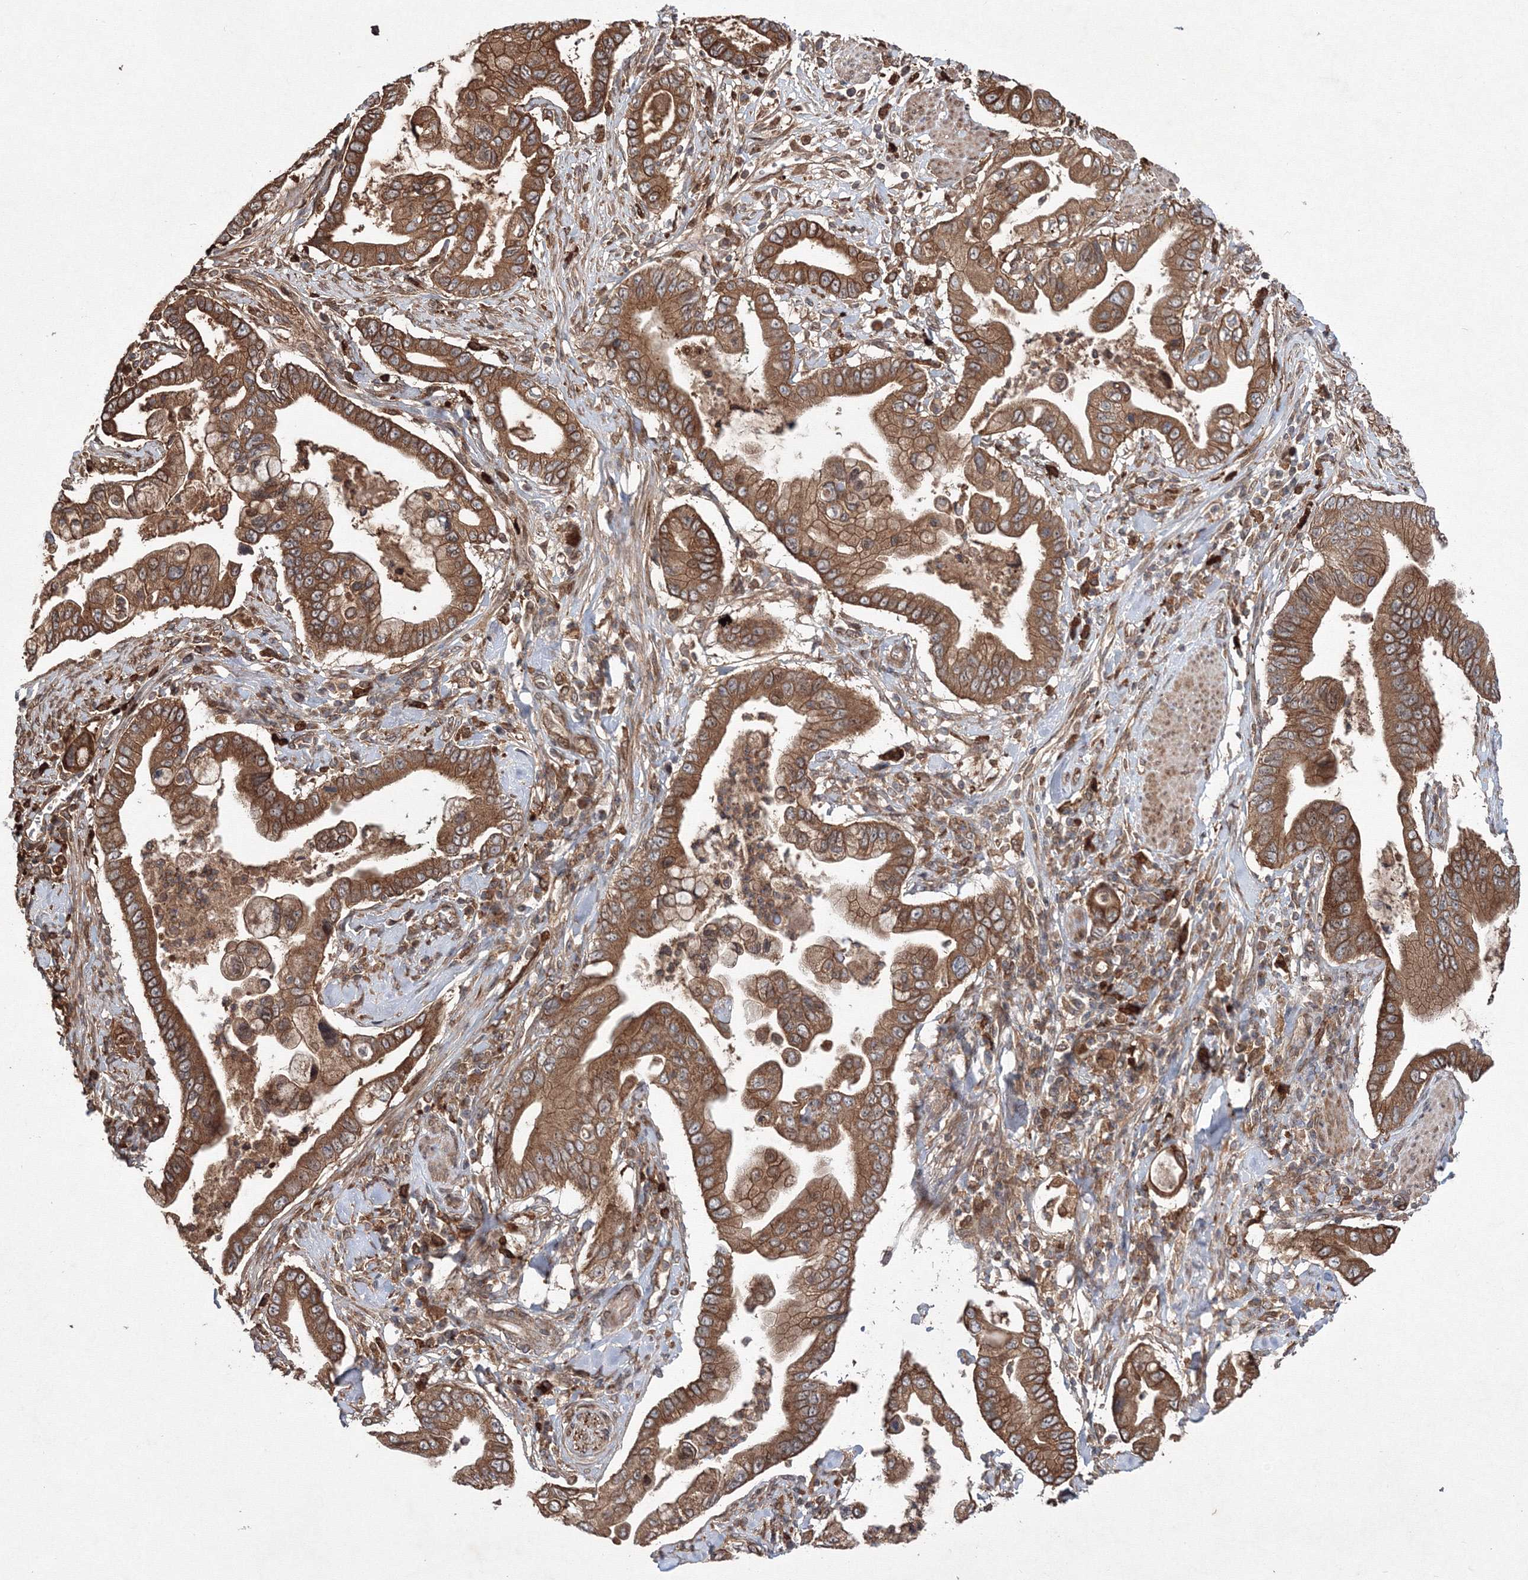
{"staining": {"intensity": "moderate", "quantity": ">75%", "location": "cytoplasmic/membranous"}, "tissue": "pancreatic cancer", "cell_type": "Tumor cells", "image_type": "cancer", "snomed": [{"axis": "morphology", "description": "Adenocarcinoma, NOS"}, {"axis": "topography", "description": "Pancreas"}], "caption": "Immunohistochemistry of pancreatic adenocarcinoma reveals medium levels of moderate cytoplasmic/membranous positivity in approximately >75% of tumor cells.", "gene": "RANBP3L", "patient": {"sex": "male", "age": 78}}